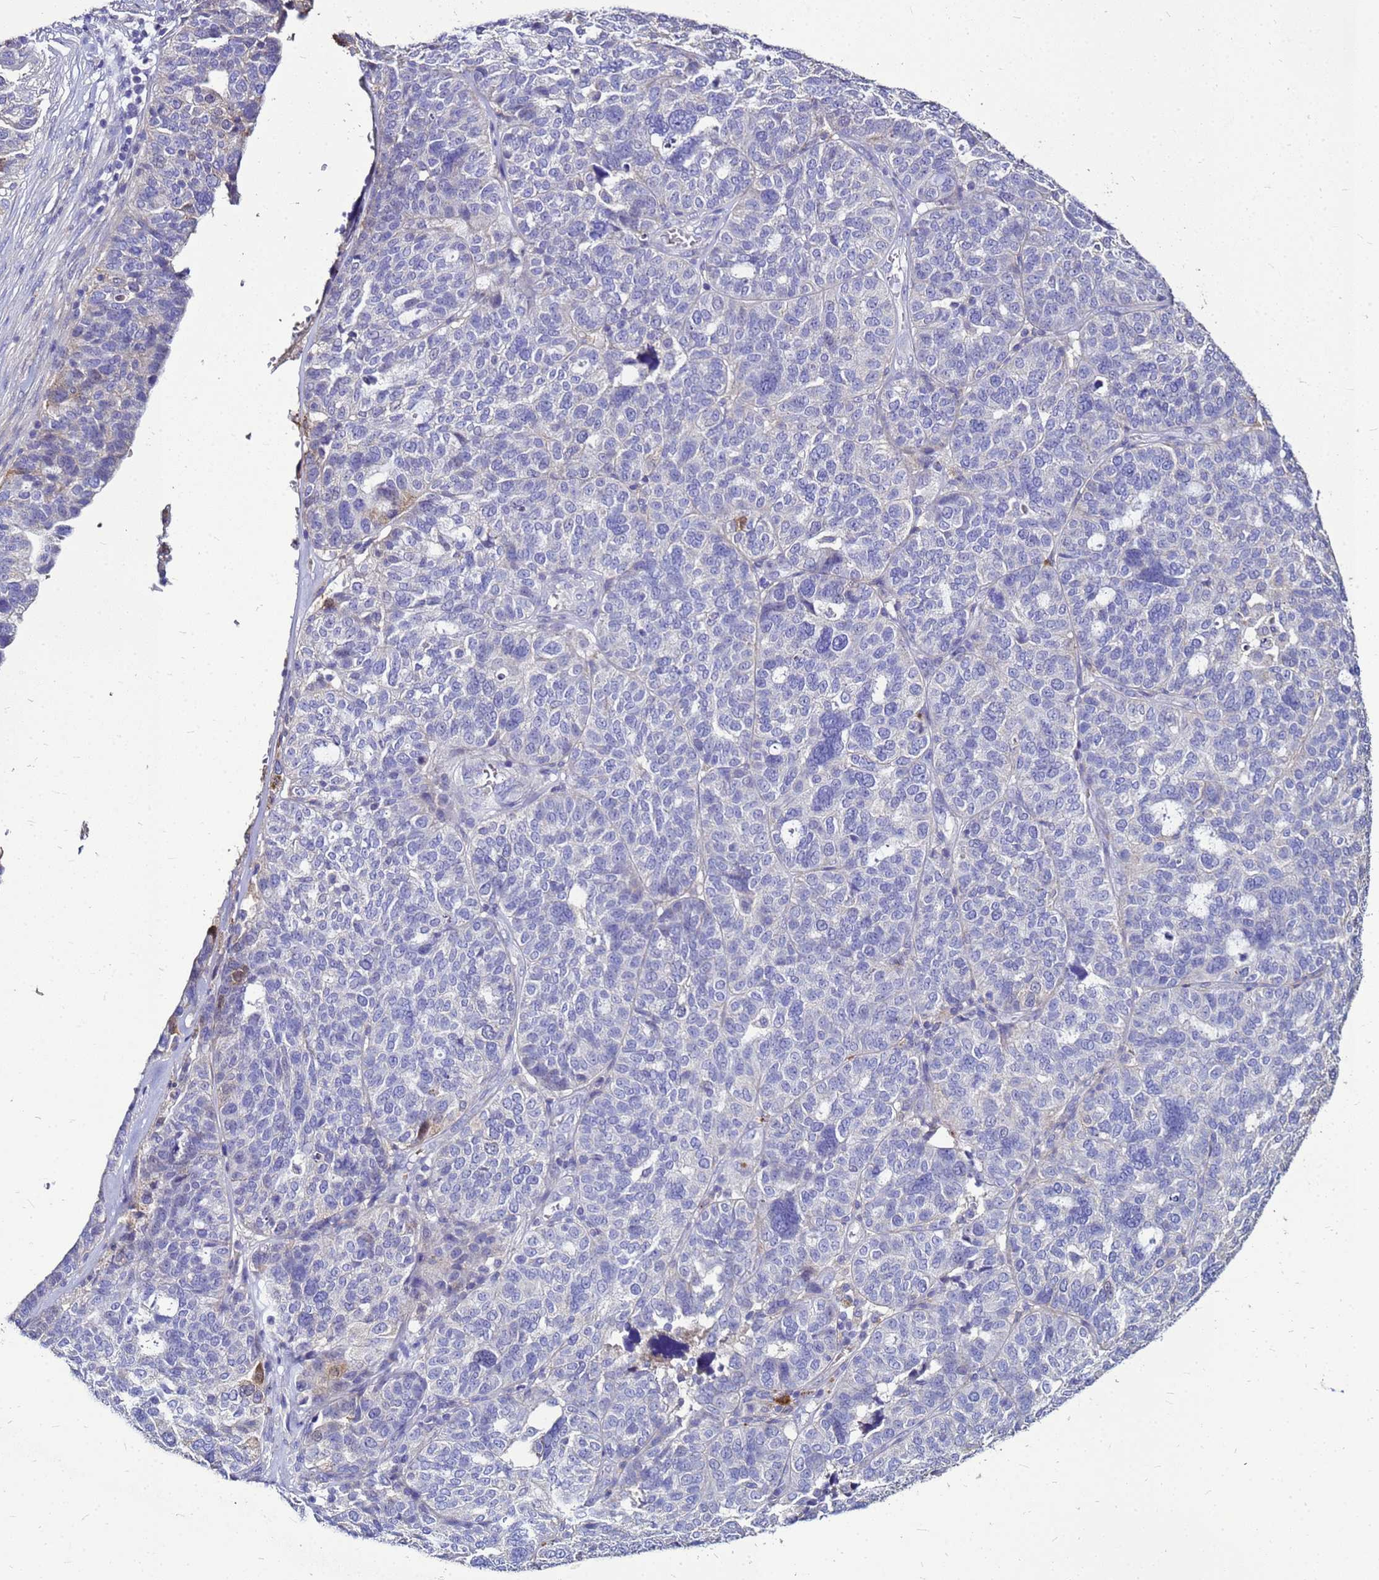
{"staining": {"intensity": "strong", "quantity": "<25%", "location": "cytoplasmic/membranous"}, "tissue": "ovarian cancer", "cell_type": "Tumor cells", "image_type": "cancer", "snomed": [{"axis": "morphology", "description": "Cystadenocarcinoma, serous, NOS"}, {"axis": "topography", "description": "Ovary"}], "caption": "There is medium levels of strong cytoplasmic/membranous positivity in tumor cells of serous cystadenocarcinoma (ovarian), as demonstrated by immunohistochemical staining (brown color).", "gene": "S100A2", "patient": {"sex": "female", "age": 59}}